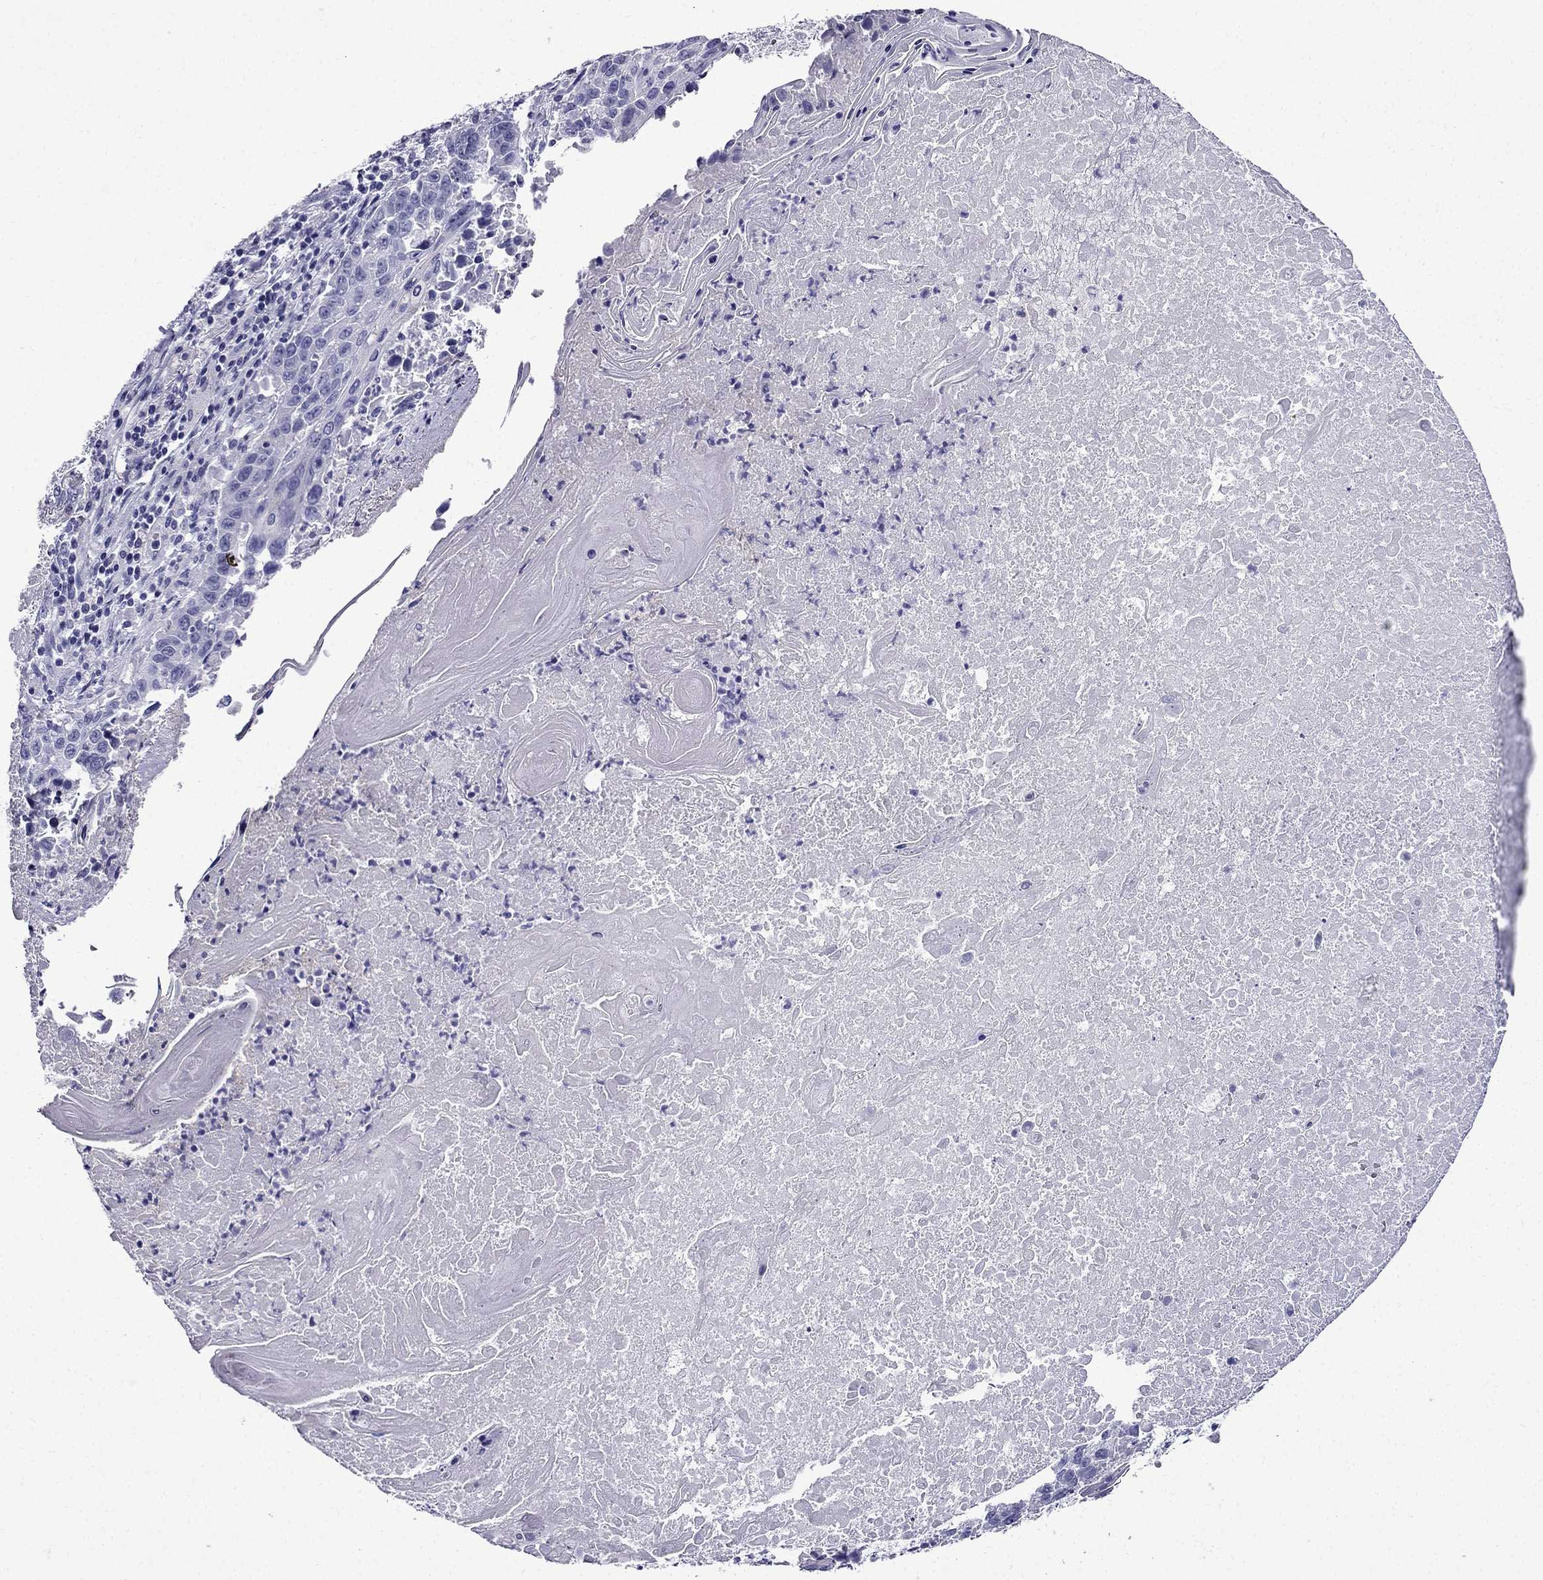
{"staining": {"intensity": "negative", "quantity": "none", "location": "none"}, "tissue": "lung cancer", "cell_type": "Tumor cells", "image_type": "cancer", "snomed": [{"axis": "morphology", "description": "Squamous cell carcinoma, NOS"}, {"axis": "topography", "description": "Lung"}], "caption": "This is an IHC micrograph of lung cancer (squamous cell carcinoma). There is no staining in tumor cells.", "gene": "ERC2", "patient": {"sex": "male", "age": 73}}